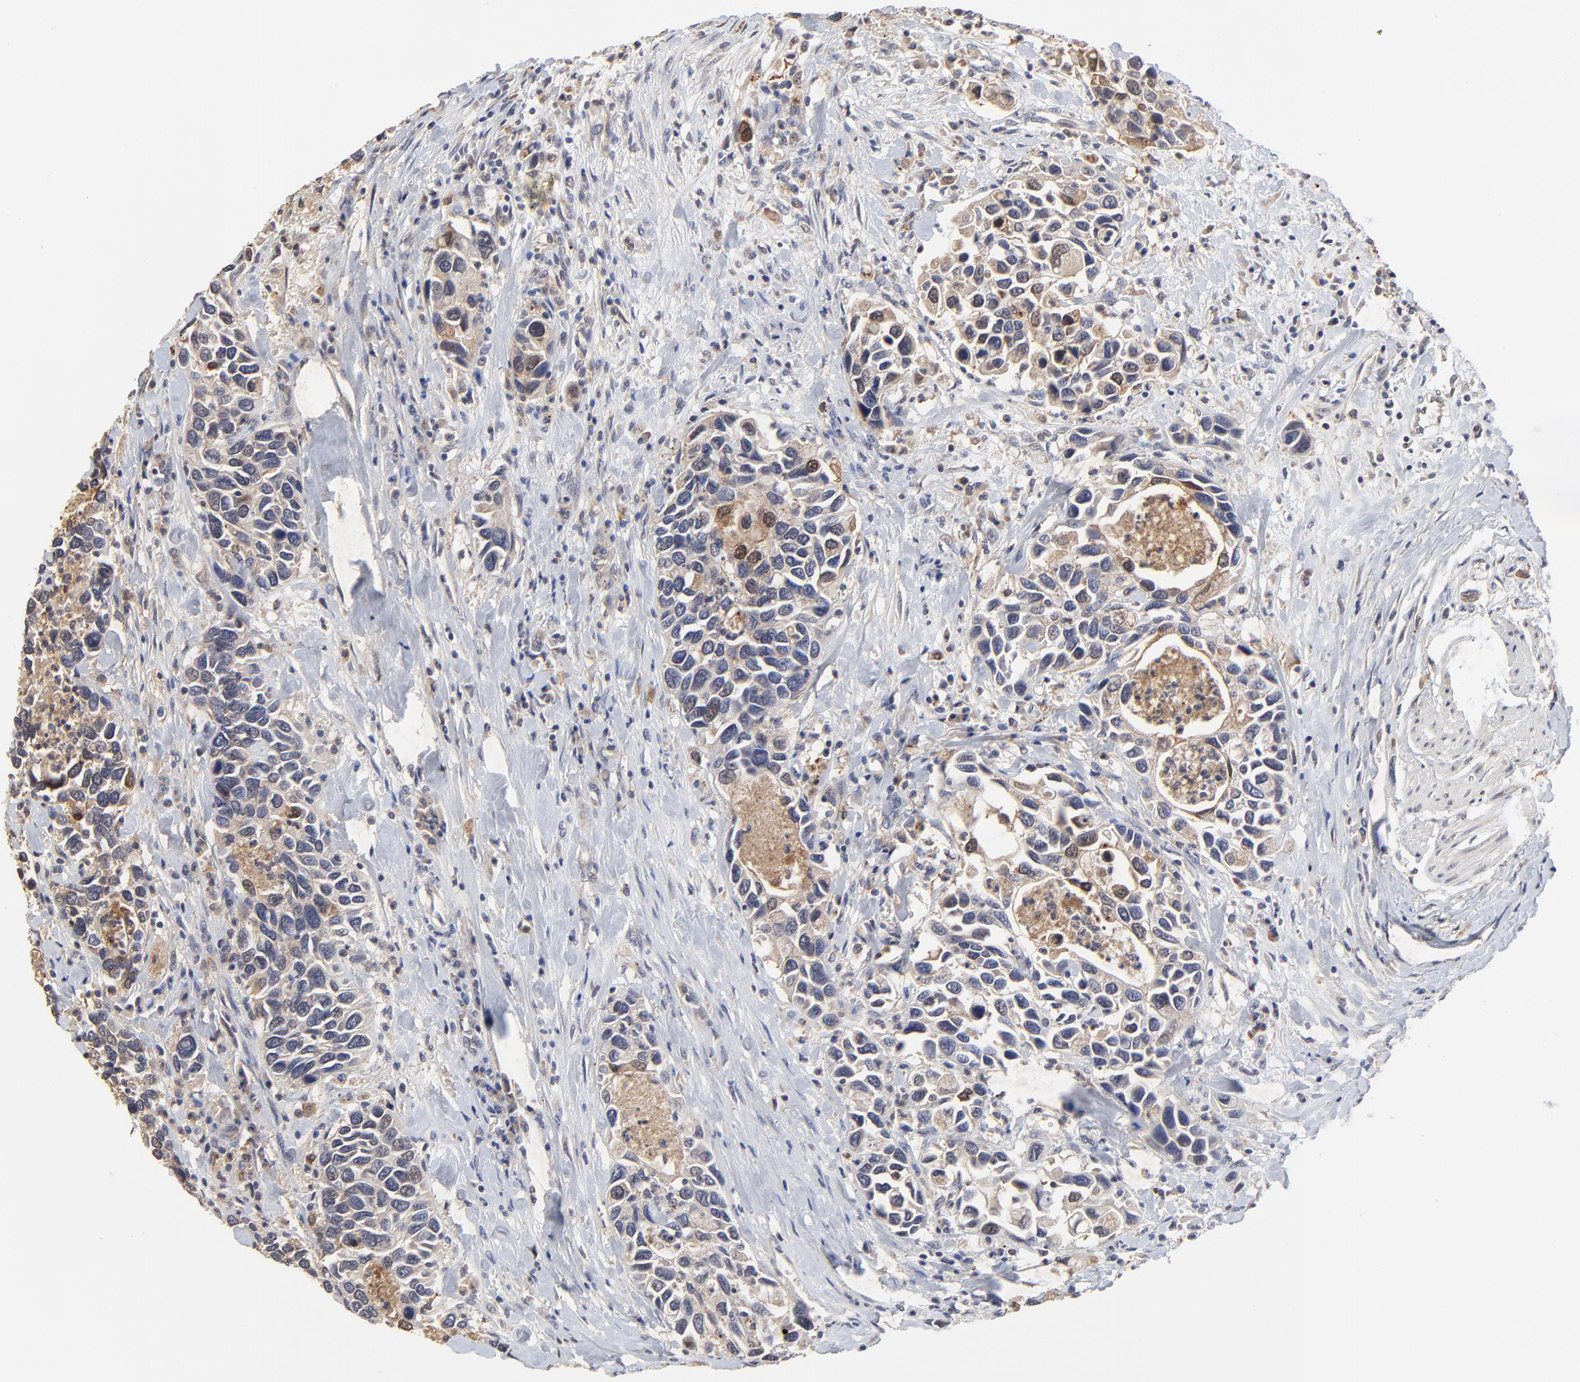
{"staining": {"intensity": "weak", "quantity": "25%-75%", "location": "cytoplasmic/membranous"}, "tissue": "urothelial cancer", "cell_type": "Tumor cells", "image_type": "cancer", "snomed": [{"axis": "morphology", "description": "Urothelial carcinoma, High grade"}, {"axis": "topography", "description": "Urinary bladder"}], "caption": "Urothelial cancer stained with a brown dye displays weak cytoplasmic/membranous positive positivity in about 25%-75% of tumor cells.", "gene": "LGALS3", "patient": {"sex": "male", "age": 66}}